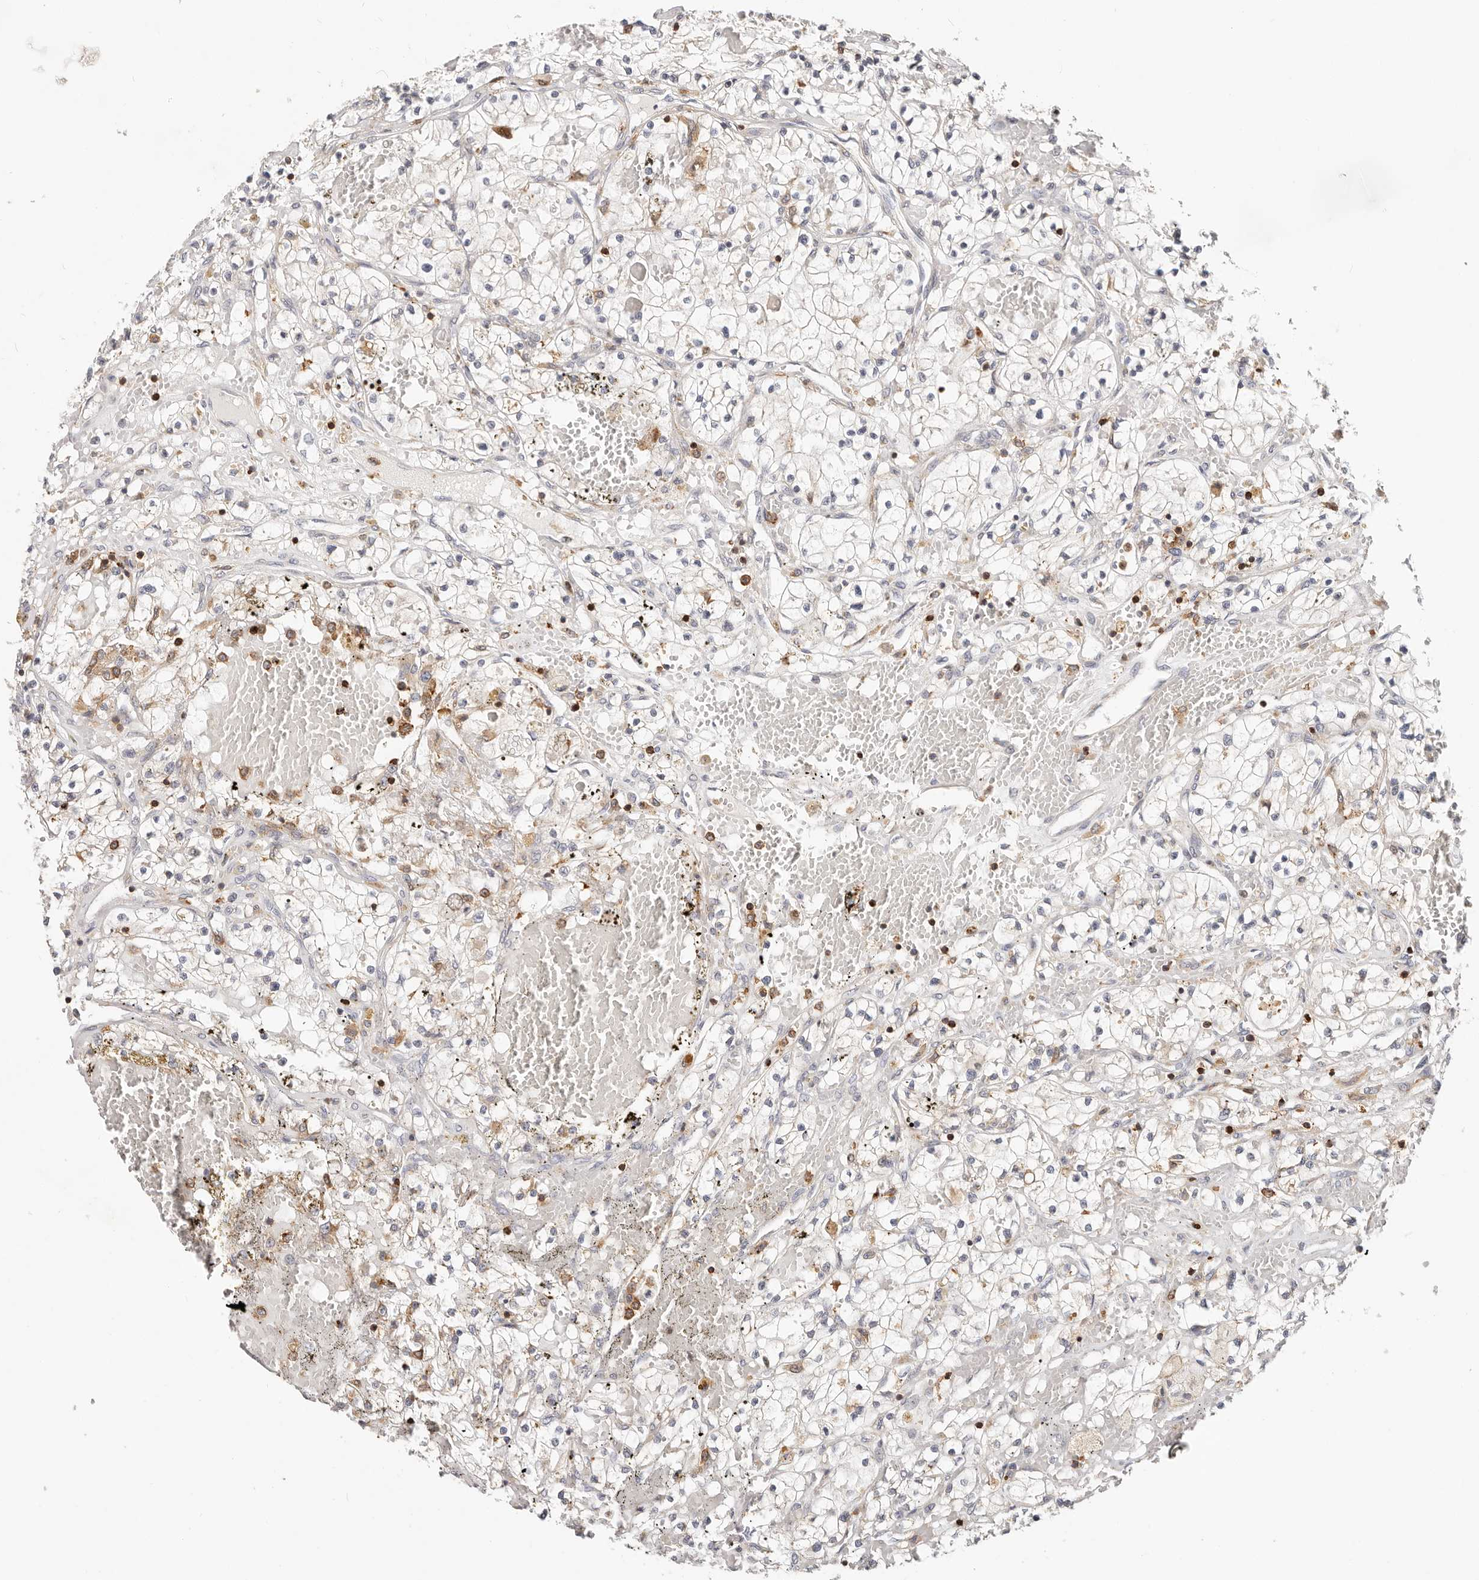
{"staining": {"intensity": "negative", "quantity": "none", "location": "none"}, "tissue": "renal cancer", "cell_type": "Tumor cells", "image_type": "cancer", "snomed": [{"axis": "morphology", "description": "Normal tissue, NOS"}, {"axis": "morphology", "description": "Adenocarcinoma, NOS"}, {"axis": "topography", "description": "Kidney"}], "caption": "An IHC photomicrograph of adenocarcinoma (renal) is shown. There is no staining in tumor cells of adenocarcinoma (renal).", "gene": "TMEM63B", "patient": {"sex": "male", "age": 68}}